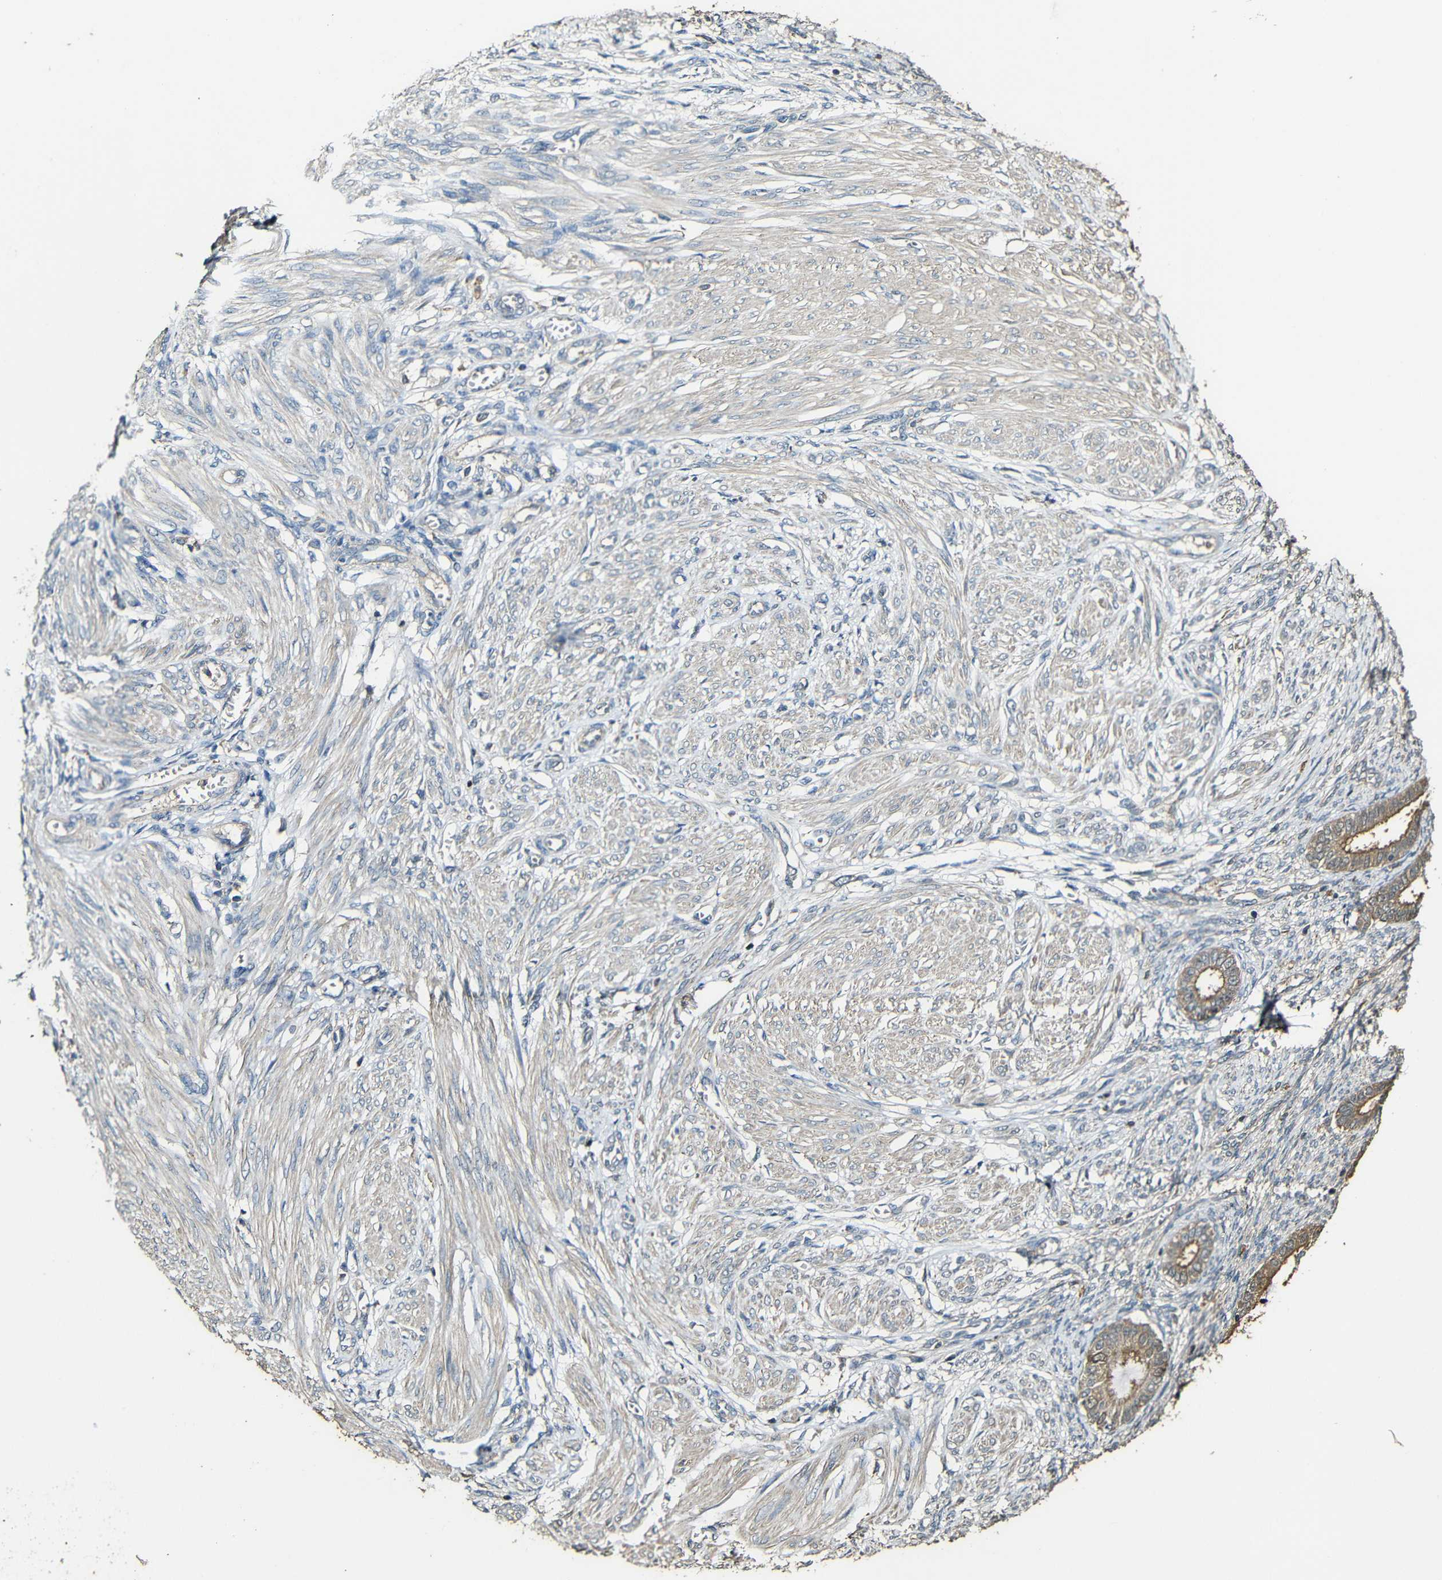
{"staining": {"intensity": "weak", "quantity": "<25%", "location": "cytoplasmic/membranous"}, "tissue": "endometrium", "cell_type": "Cells in endometrial stroma", "image_type": "normal", "snomed": [{"axis": "morphology", "description": "Normal tissue, NOS"}, {"axis": "topography", "description": "Endometrium"}], "caption": "IHC histopathology image of normal endometrium stained for a protein (brown), which displays no positivity in cells in endometrial stroma.", "gene": "CASP8", "patient": {"sex": "female", "age": 72}}